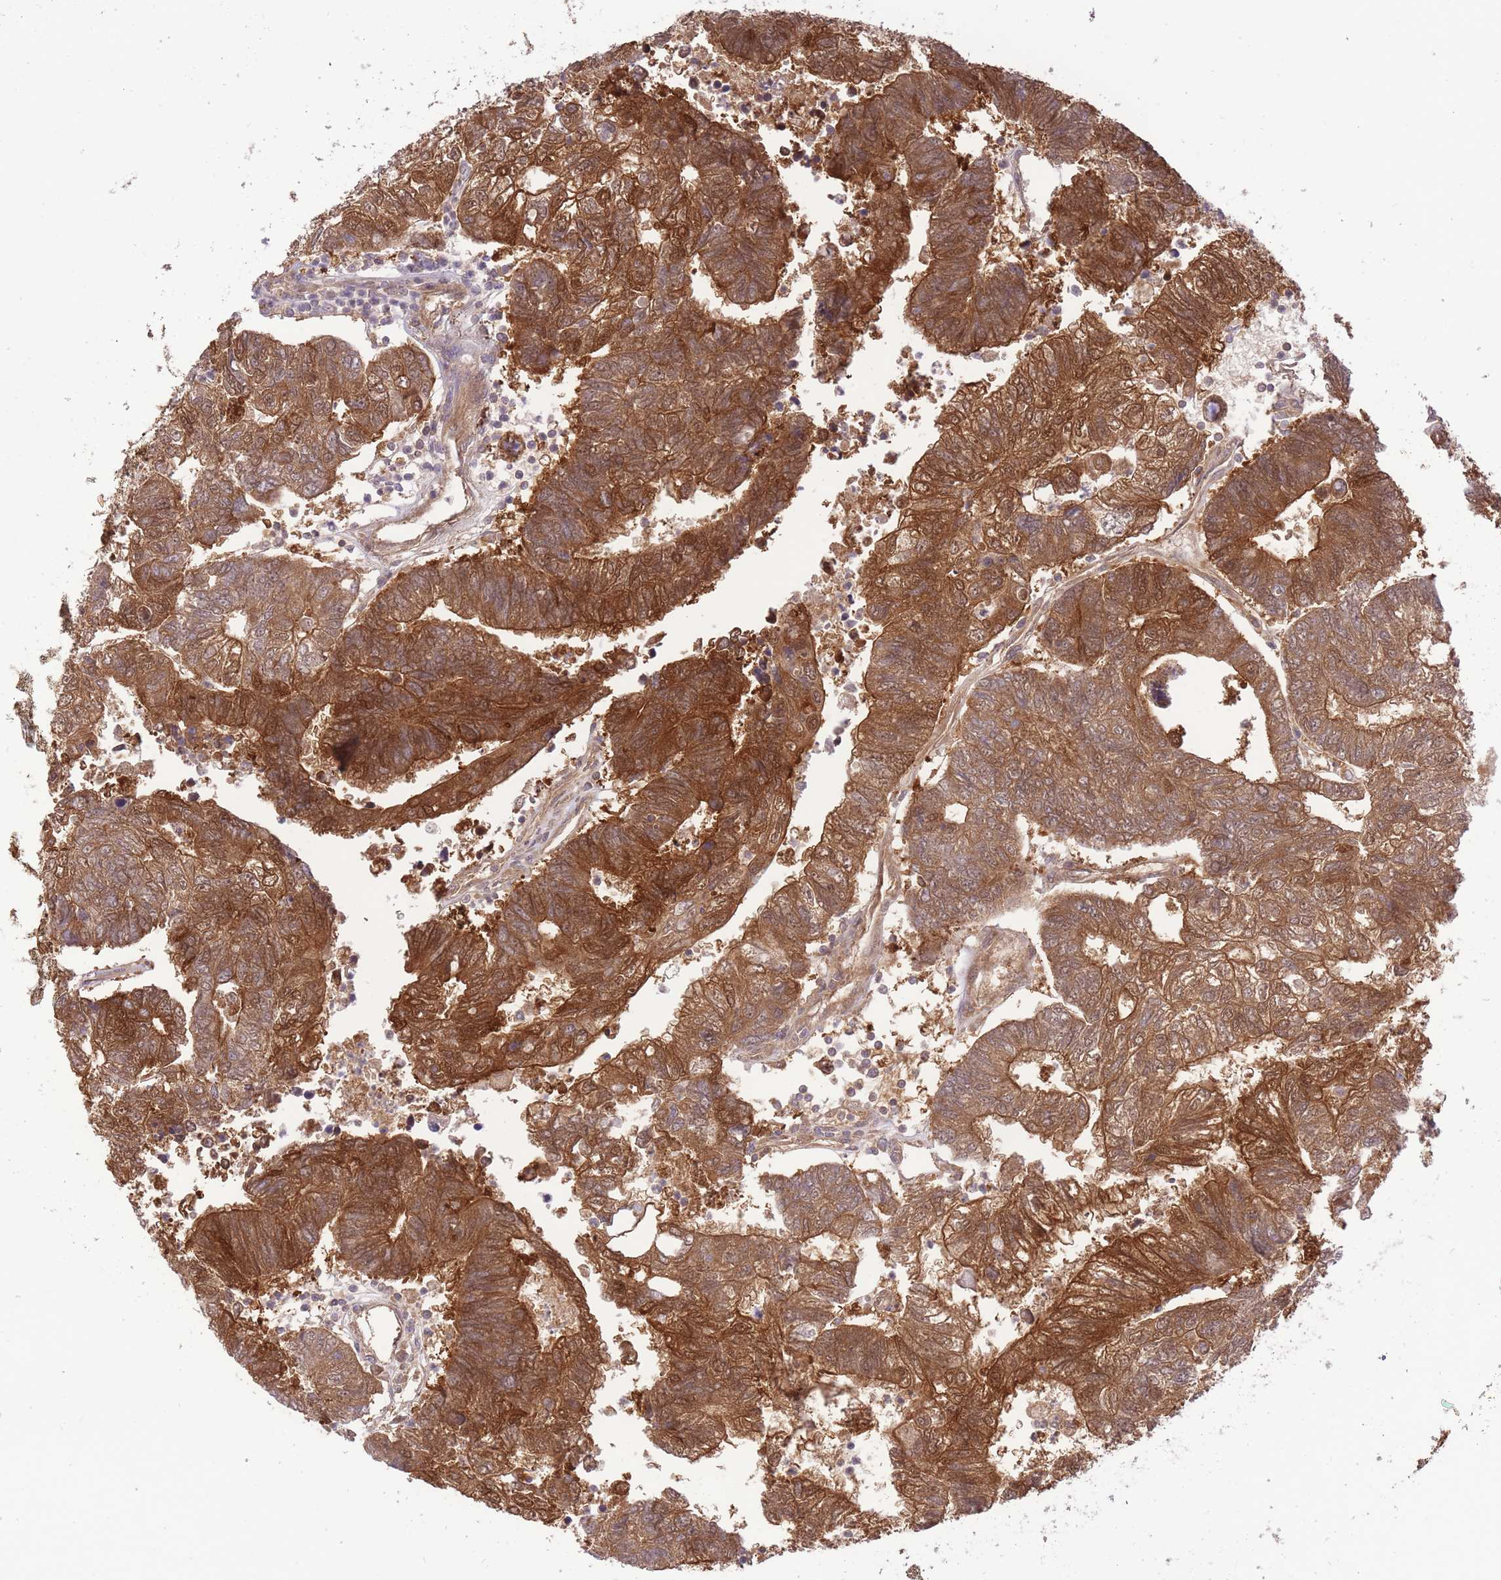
{"staining": {"intensity": "strong", "quantity": ">75%", "location": "cytoplasmic/membranous"}, "tissue": "colorectal cancer", "cell_type": "Tumor cells", "image_type": "cancer", "snomed": [{"axis": "morphology", "description": "Adenocarcinoma, NOS"}, {"axis": "topography", "description": "Colon"}], "caption": "Brown immunohistochemical staining in human adenocarcinoma (colorectal) shows strong cytoplasmic/membranous expression in about >75% of tumor cells.", "gene": "PREP", "patient": {"sex": "female", "age": 48}}